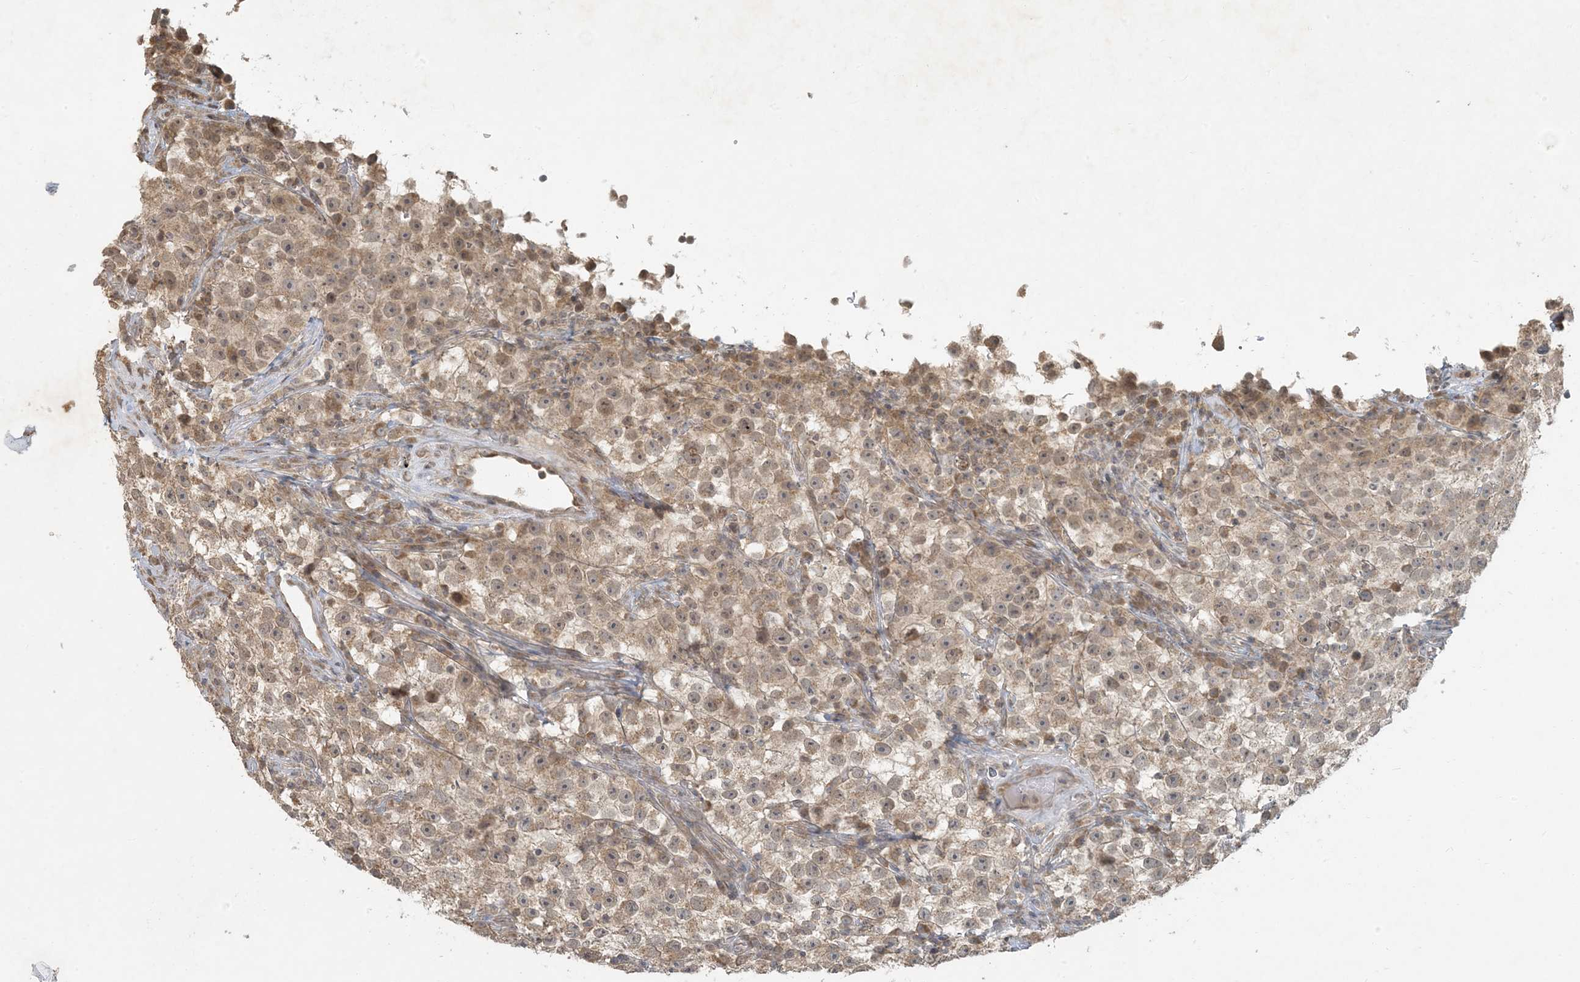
{"staining": {"intensity": "moderate", "quantity": ">75%", "location": "cytoplasmic/membranous"}, "tissue": "testis cancer", "cell_type": "Tumor cells", "image_type": "cancer", "snomed": [{"axis": "morphology", "description": "Seminoma, NOS"}, {"axis": "topography", "description": "Testis"}], "caption": "Protein positivity by immunohistochemistry (IHC) demonstrates moderate cytoplasmic/membranous staining in about >75% of tumor cells in testis cancer. The staining was performed using DAB (3,3'-diaminobenzidine), with brown indicating positive protein expression. Nuclei are stained blue with hematoxylin.", "gene": "BCORL1", "patient": {"sex": "male", "age": 22}}